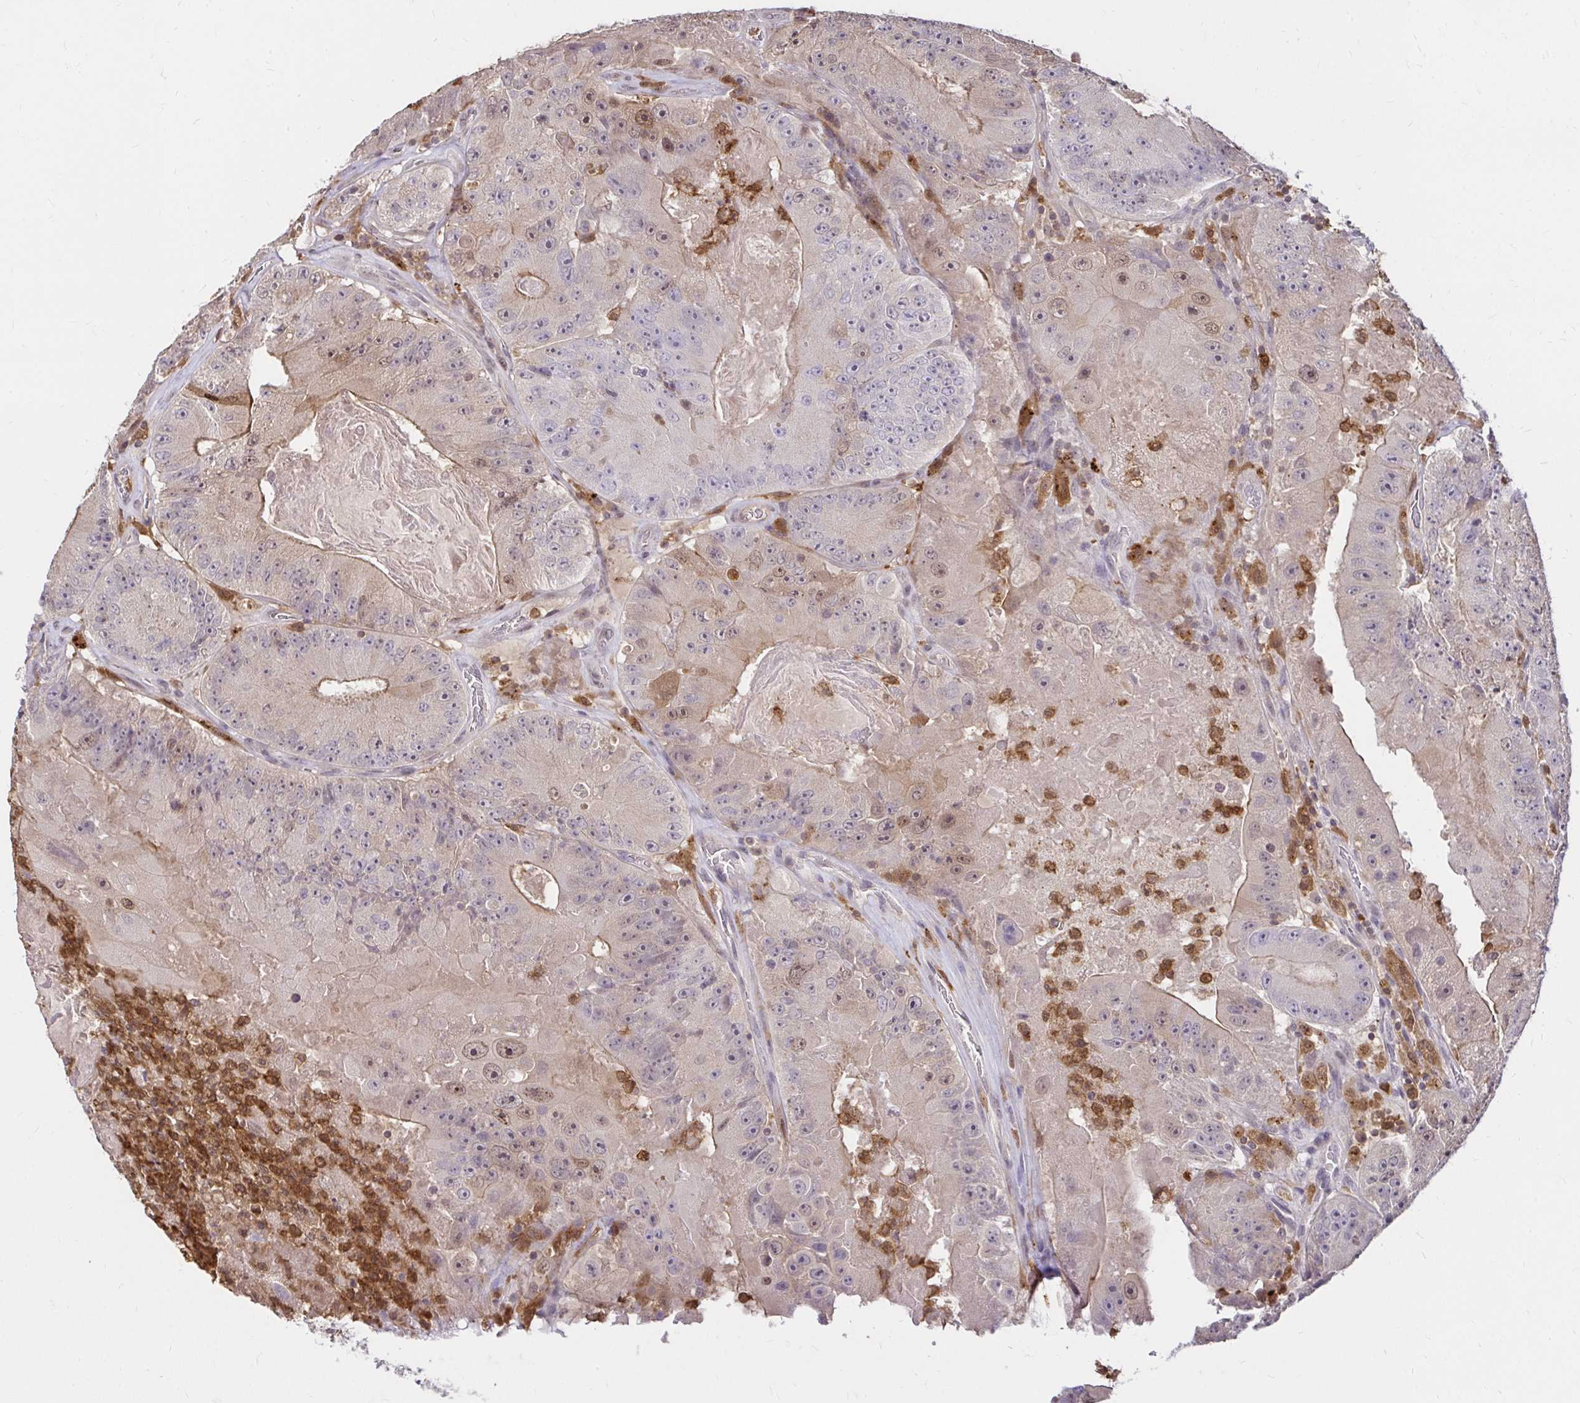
{"staining": {"intensity": "weak", "quantity": "25%-75%", "location": "cytoplasmic/membranous"}, "tissue": "colorectal cancer", "cell_type": "Tumor cells", "image_type": "cancer", "snomed": [{"axis": "morphology", "description": "Adenocarcinoma, NOS"}, {"axis": "topography", "description": "Colon"}], "caption": "Immunohistochemical staining of human adenocarcinoma (colorectal) displays low levels of weak cytoplasmic/membranous expression in approximately 25%-75% of tumor cells.", "gene": "PYCARD", "patient": {"sex": "female", "age": 86}}